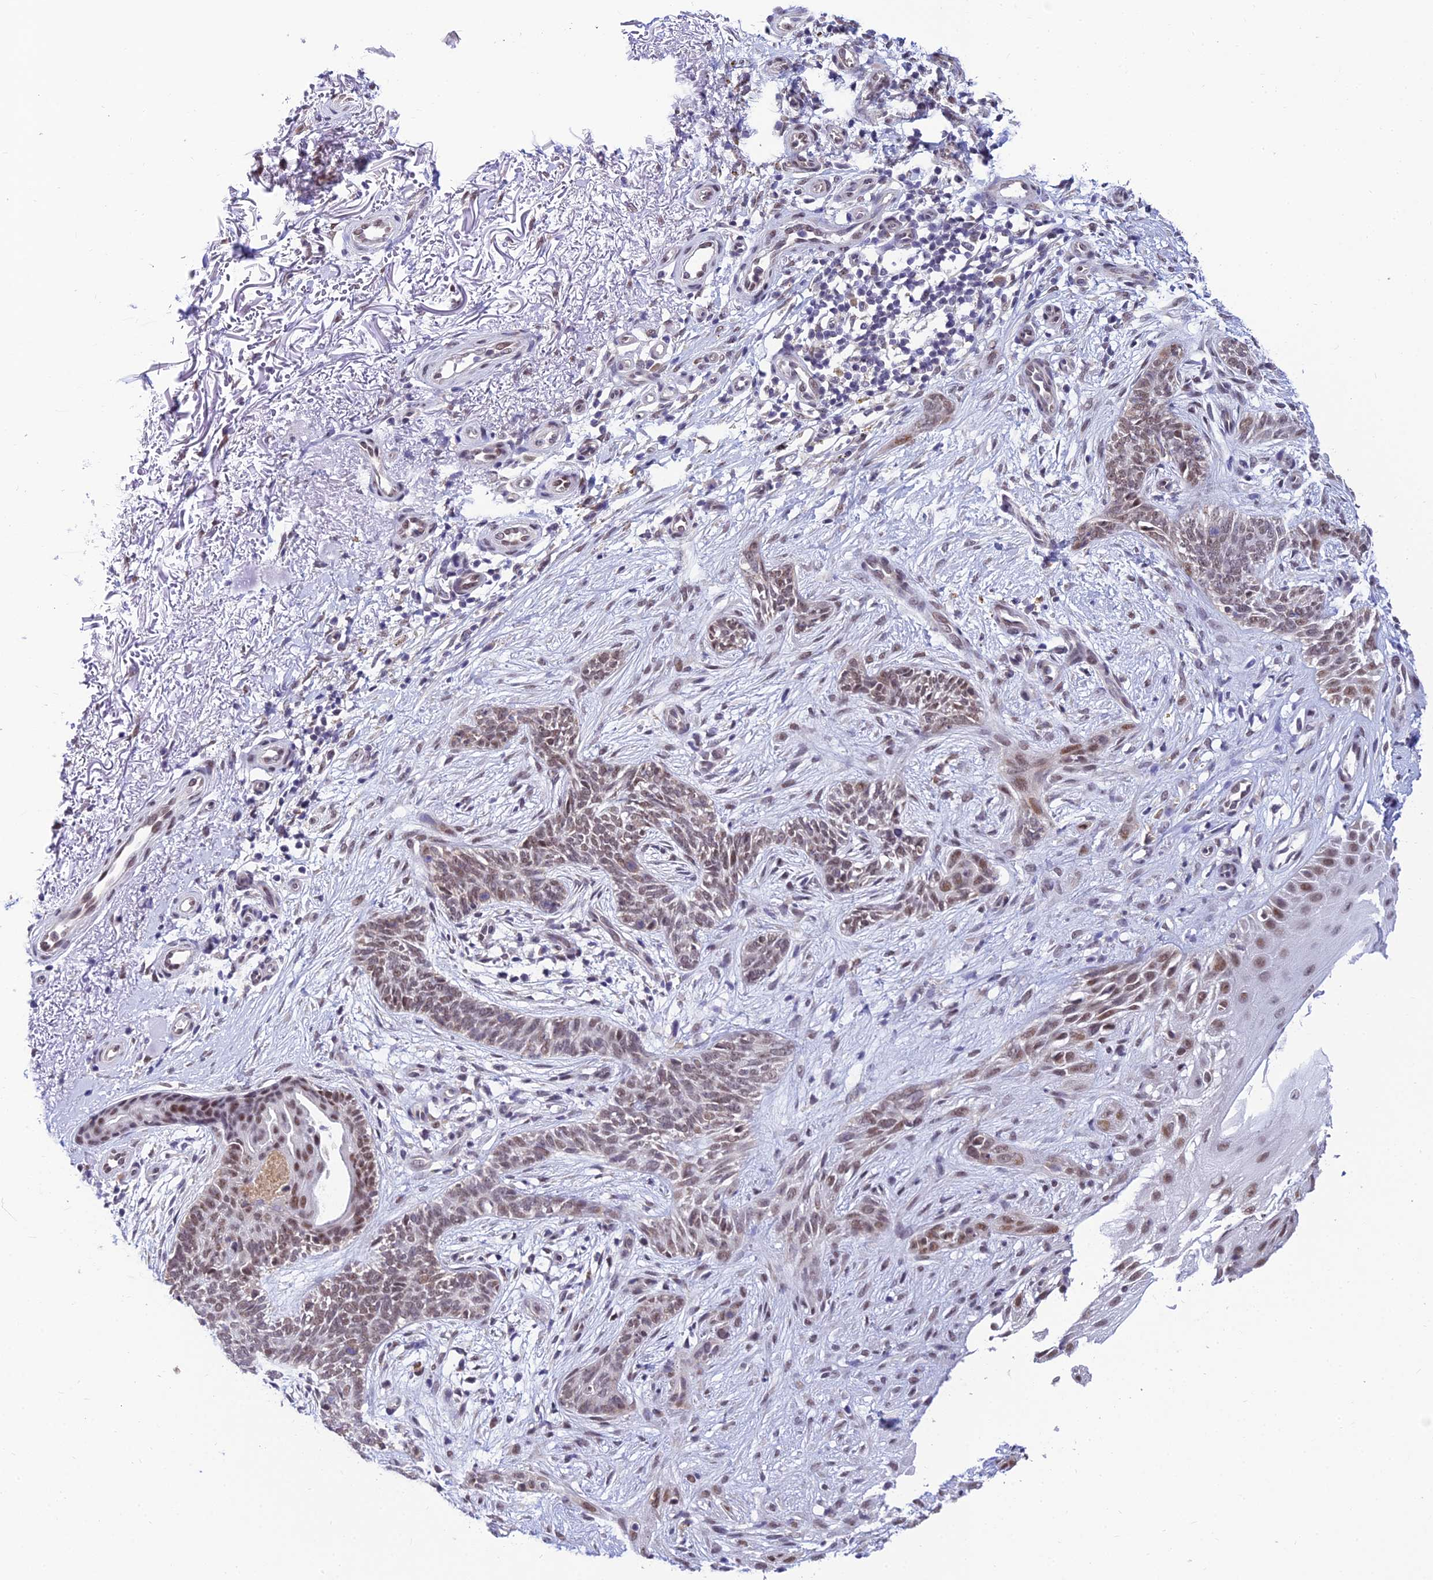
{"staining": {"intensity": "moderate", "quantity": ">75%", "location": "nuclear"}, "tissue": "skin cancer", "cell_type": "Tumor cells", "image_type": "cancer", "snomed": [{"axis": "morphology", "description": "Basal cell carcinoma"}, {"axis": "topography", "description": "Skin"}], "caption": "Immunohistochemical staining of human skin basal cell carcinoma shows moderate nuclear protein positivity in approximately >75% of tumor cells.", "gene": "C2orf49", "patient": {"sex": "female", "age": 82}}